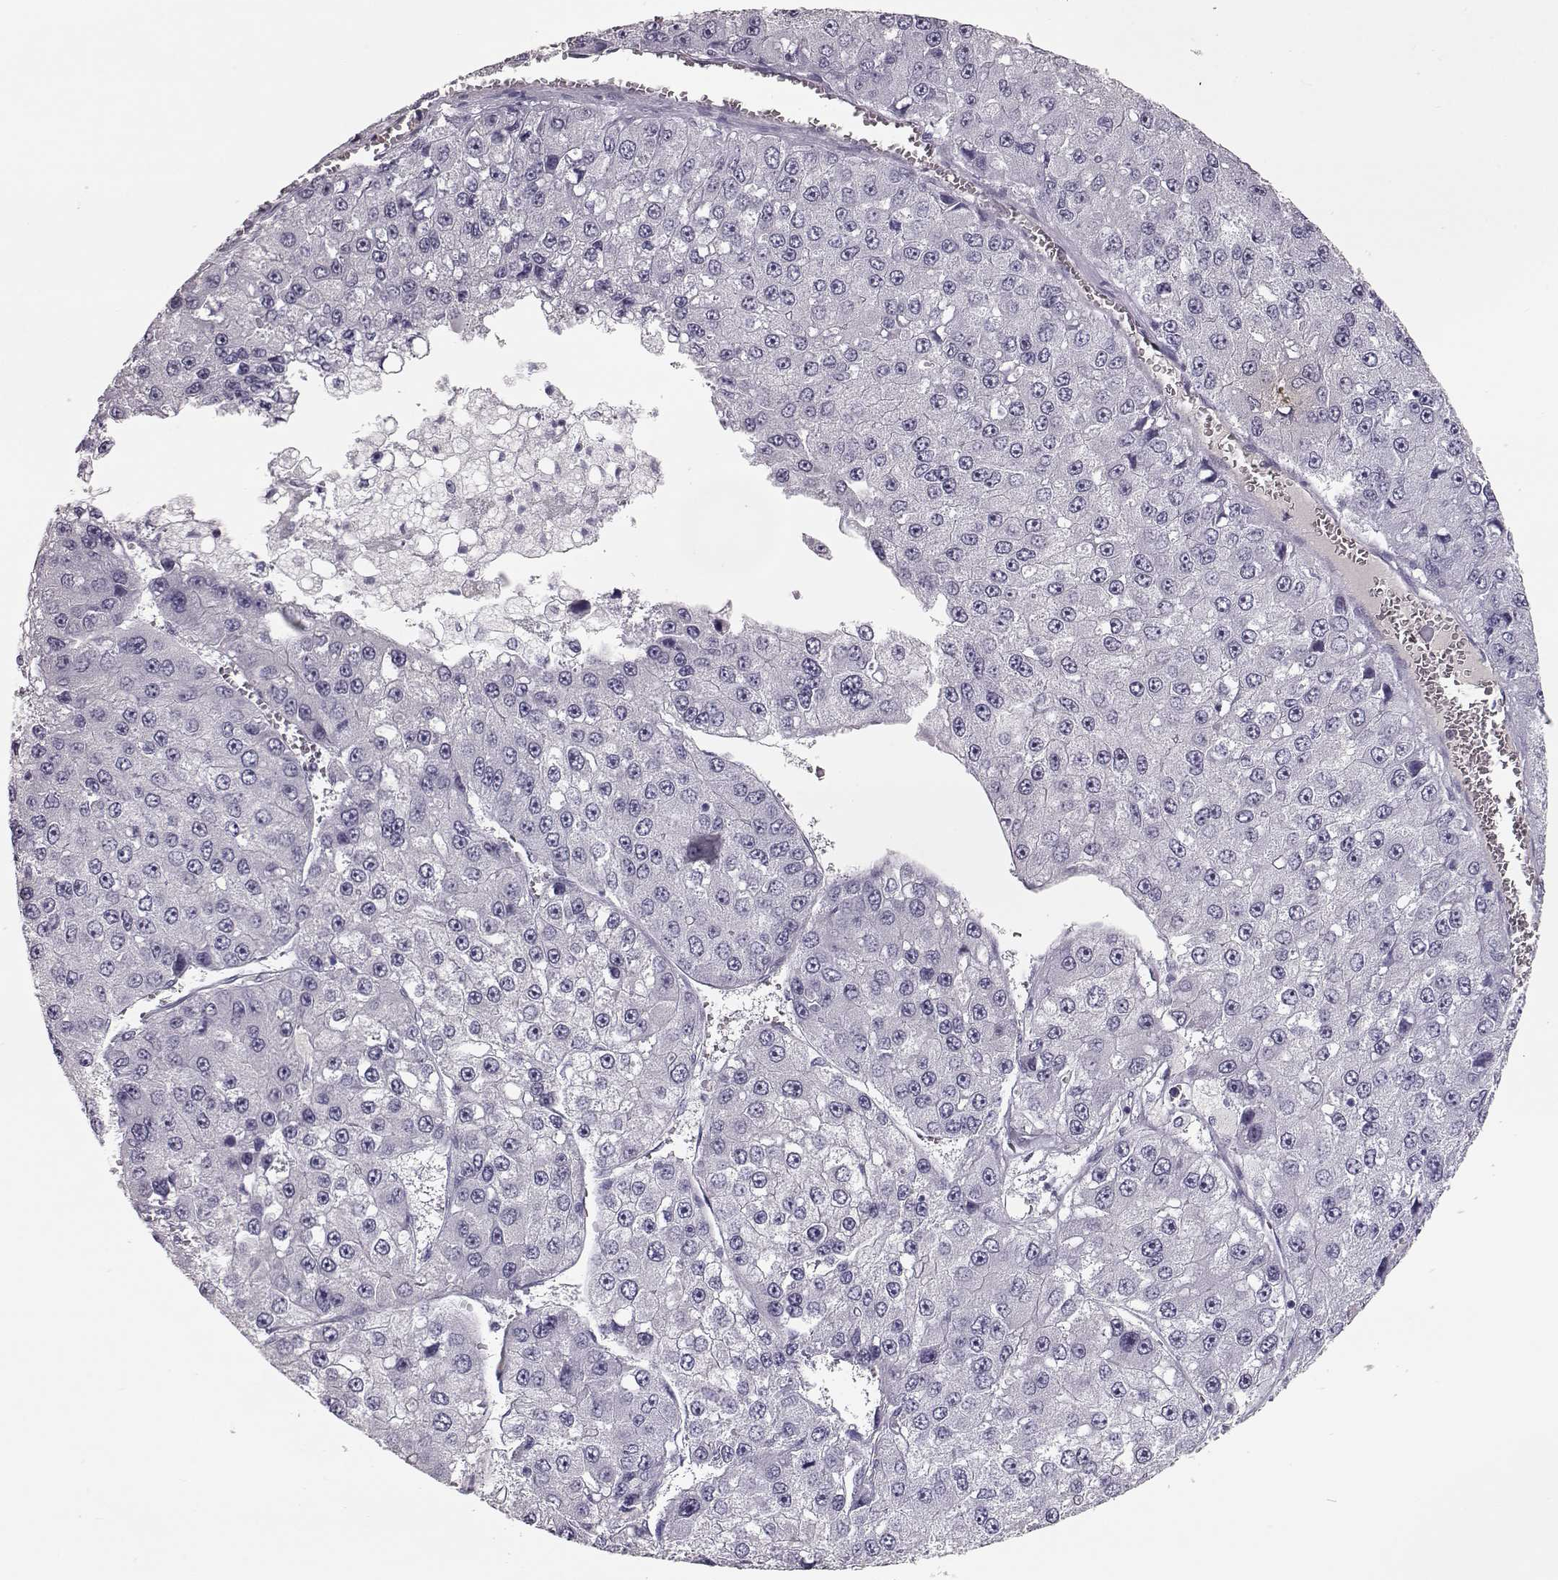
{"staining": {"intensity": "negative", "quantity": "none", "location": "none"}, "tissue": "liver cancer", "cell_type": "Tumor cells", "image_type": "cancer", "snomed": [{"axis": "morphology", "description": "Carcinoma, Hepatocellular, NOS"}, {"axis": "topography", "description": "Liver"}], "caption": "Photomicrograph shows no significant protein positivity in tumor cells of liver hepatocellular carcinoma. (Brightfield microscopy of DAB immunohistochemistry (IHC) at high magnification).", "gene": "CCL19", "patient": {"sex": "female", "age": 73}}